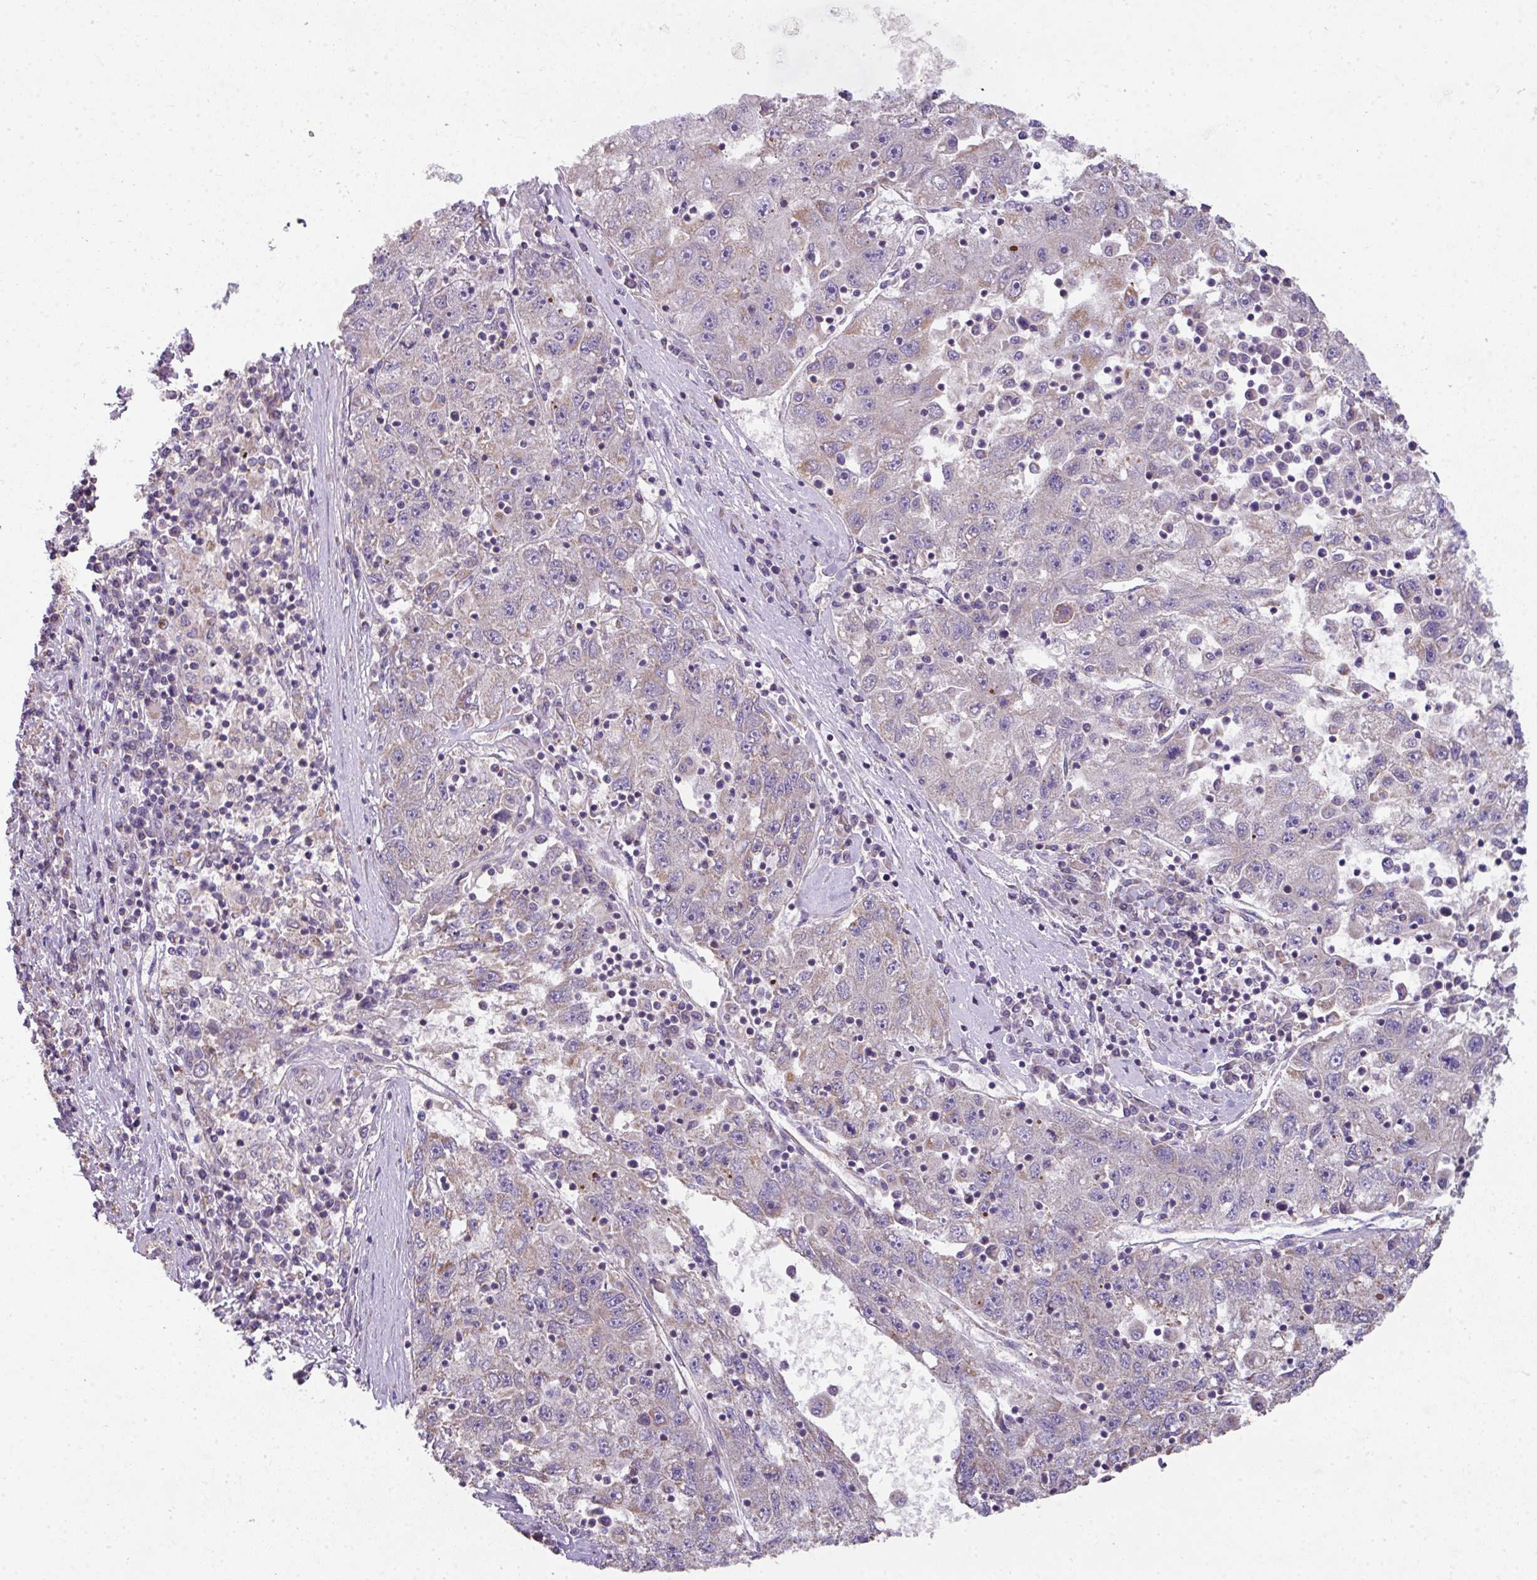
{"staining": {"intensity": "moderate", "quantity": "<25%", "location": "cytoplasmic/membranous"}, "tissue": "liver cancer", "cell_type": "Tumor cells", "image_type": "cancer", "snomed": [{"axis": "morphology", "description": "Carcinoma, Hepatocellular, NOS"}, {"axis": "topography", "description": "Liver"}], "caption": "An immunohistochemistry (IHC) histopathology image of neoplastic tissue is shown. Protein staining in brown highlights moderate cytoplasmic/membranous positivity in liver hepatocellular carcinoma within tumor cells.", "gene": "PALS2", "patient": {"sex": "male", "age": 49}}